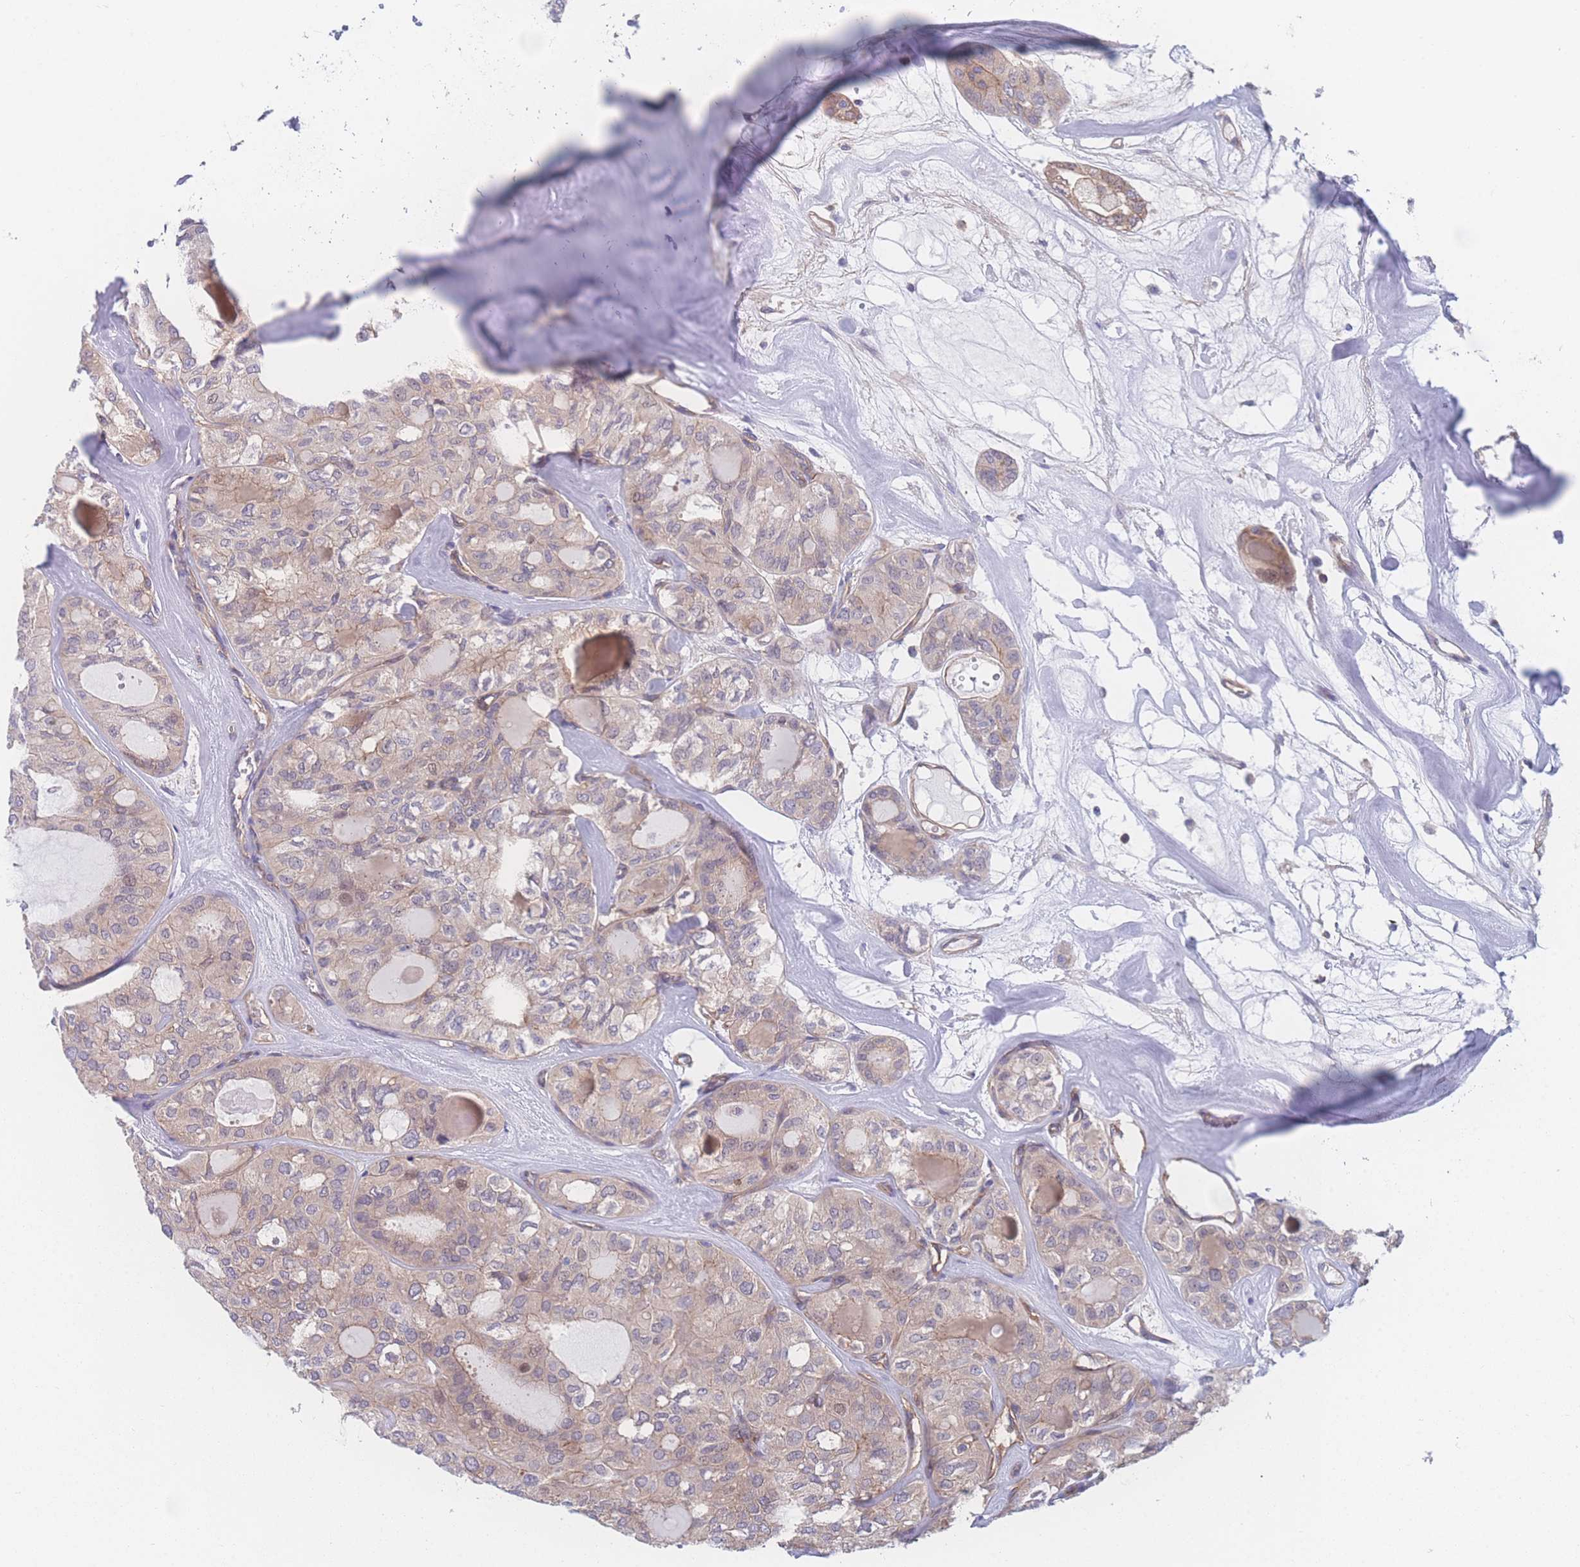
{"staining": {"intensity": "weak", "quantity": ">75%", "location": "cytoplasmic/membranous"}, "tissue": "thyroid cancer", "cell_type": "Tumor cells", "image_type": "cancer", "snomed": [{"axis": "morphology", "description": "Follicular adenoma carcinoma, NOS"}, {"axis": "topography", "description": "Thyroid gland"}], "caption": "Thyroid follicular adenoma carcinoma stained with a brown dye shows weak cytoplasmic/membranous positive positivity in approximately >75% of tumor cells.", "gene": "CFAP97", "patient": {"sex": "male", "age": 75}}